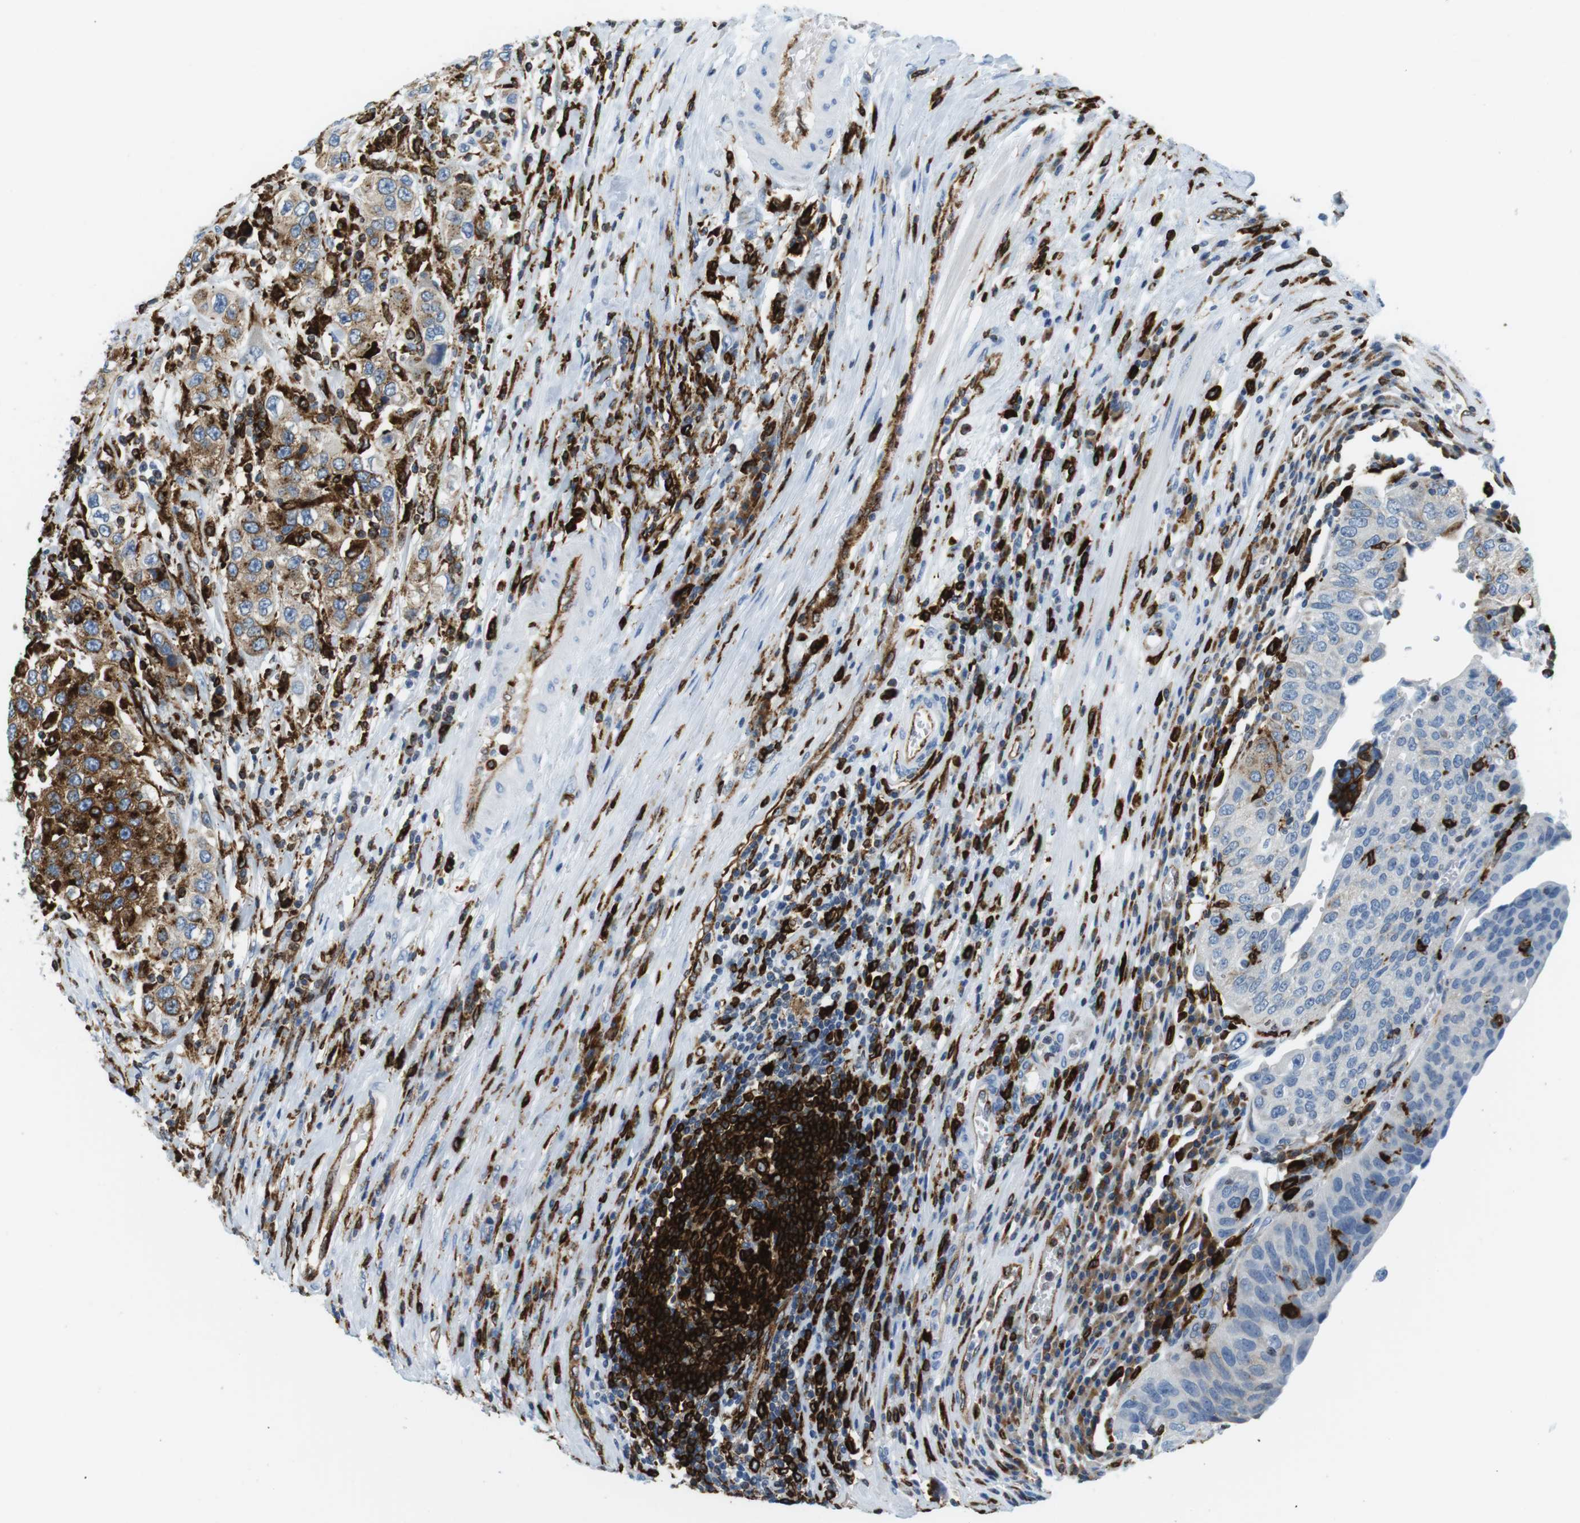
{"staining": {"intensity": "moderate", "quantity": "25%-75%", "location": "cytoplasmic/membranous"}, "tissue": "urothelial cancer", "cell_type": "Tumor cells", "image_type": "cancer", "snomed": [{"axis": "morphology", "description": "Urothelial carcinoma, High grade"}, {"axis": "topography", "description": "Urinary bladder"}], "caption": "A high-resolution image shows immunohistochemistry (IHC) staining of high-grade urothelial carcinoma, which displays moderate cytoplasmic/membranous positivity in about 25%-75% of tumor cells.", "gene": "CIITA", "patient": {"sex": "female", "age": 80}}